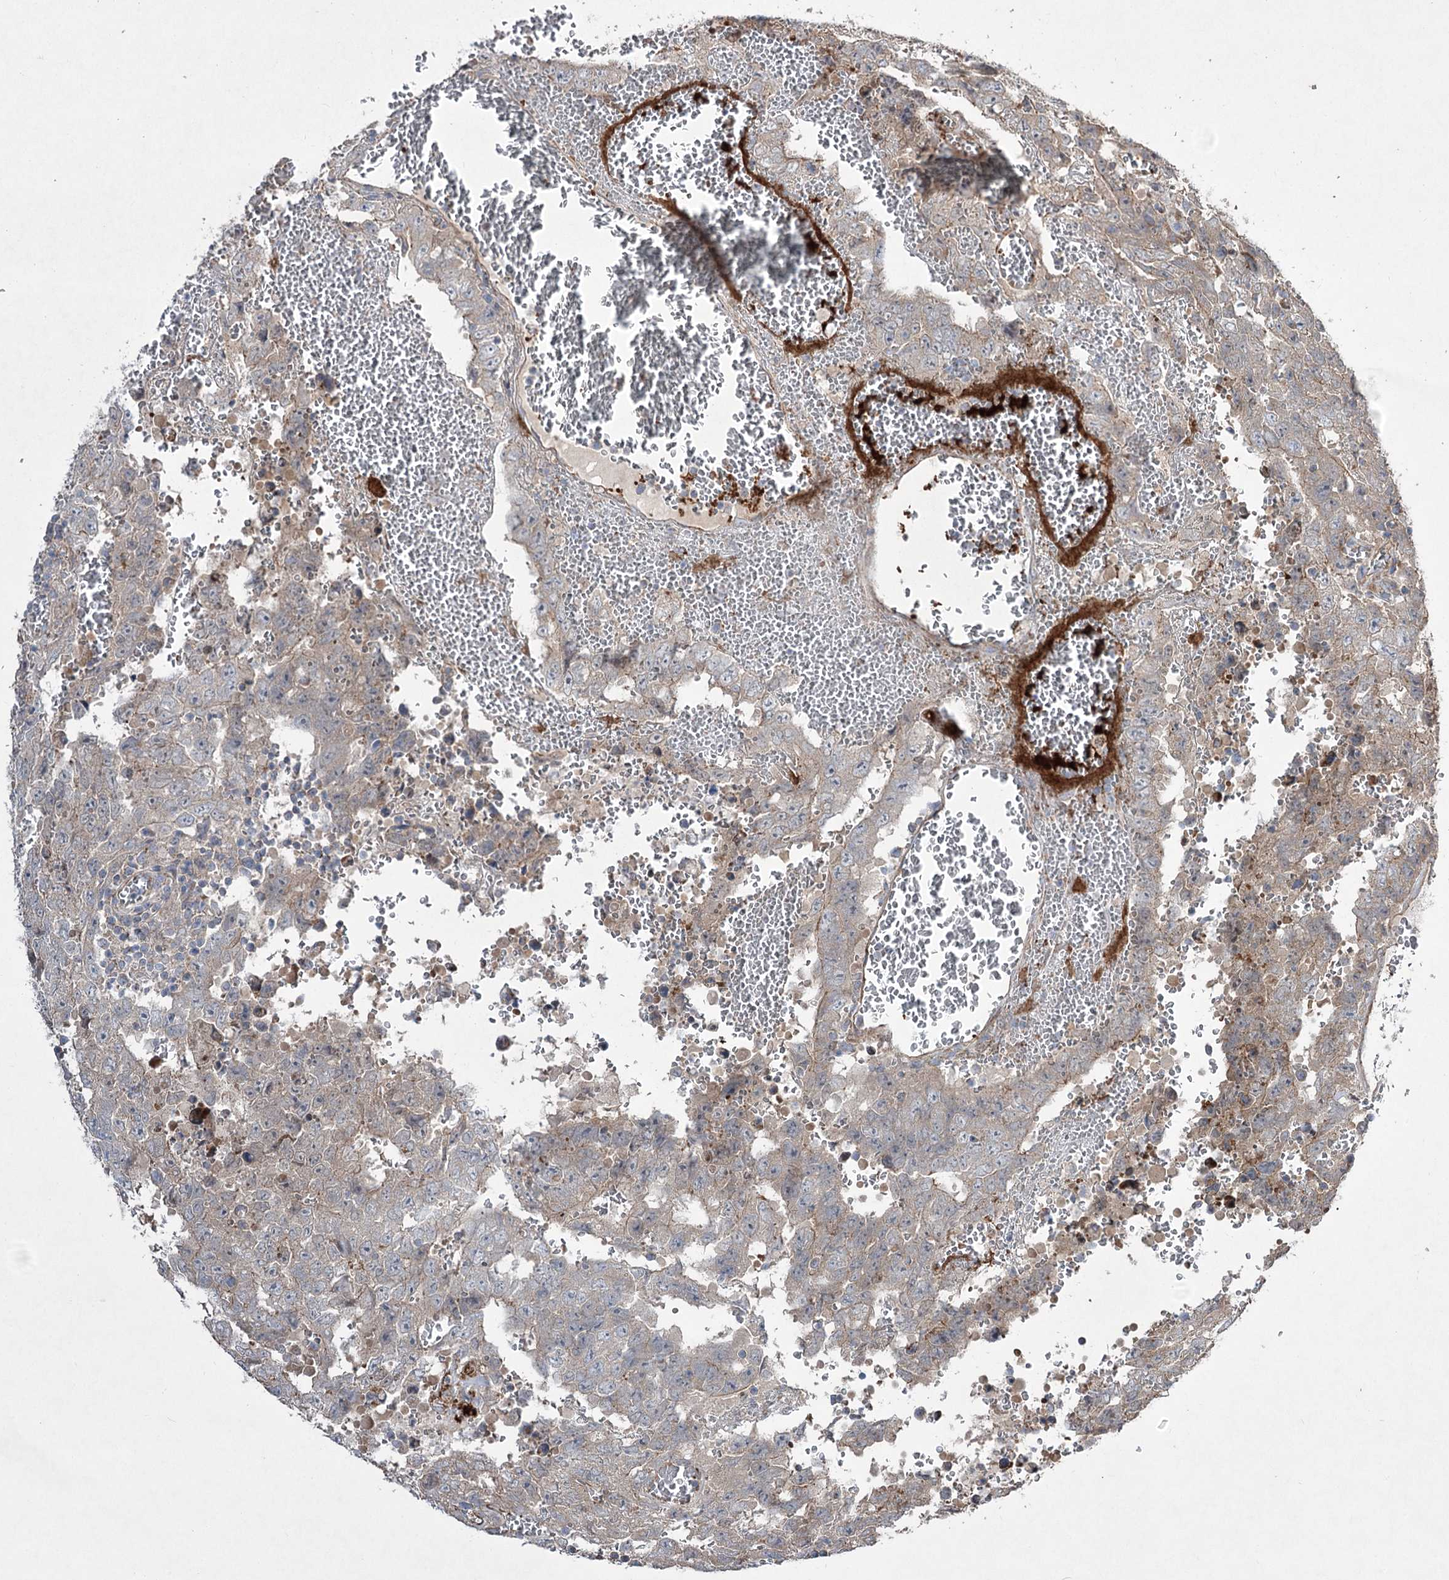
{"staining": {"intensity": "negative", "quantity": "none", "location": "none"}, "tissue": "testis cancer", "cell_type": "Tumor cells", "image_type": "cancer", "snomed": [{"axis": "morphology", "description": "Carcinoma, Embryonal, NOS"}, {"axis": "topography", "description": "Testis"}], "caption": "Tumor cells are negative for protein expression in human testis cancer.", "gene": "SERINC5", "patient": {"sex": "male", "age": 26}}